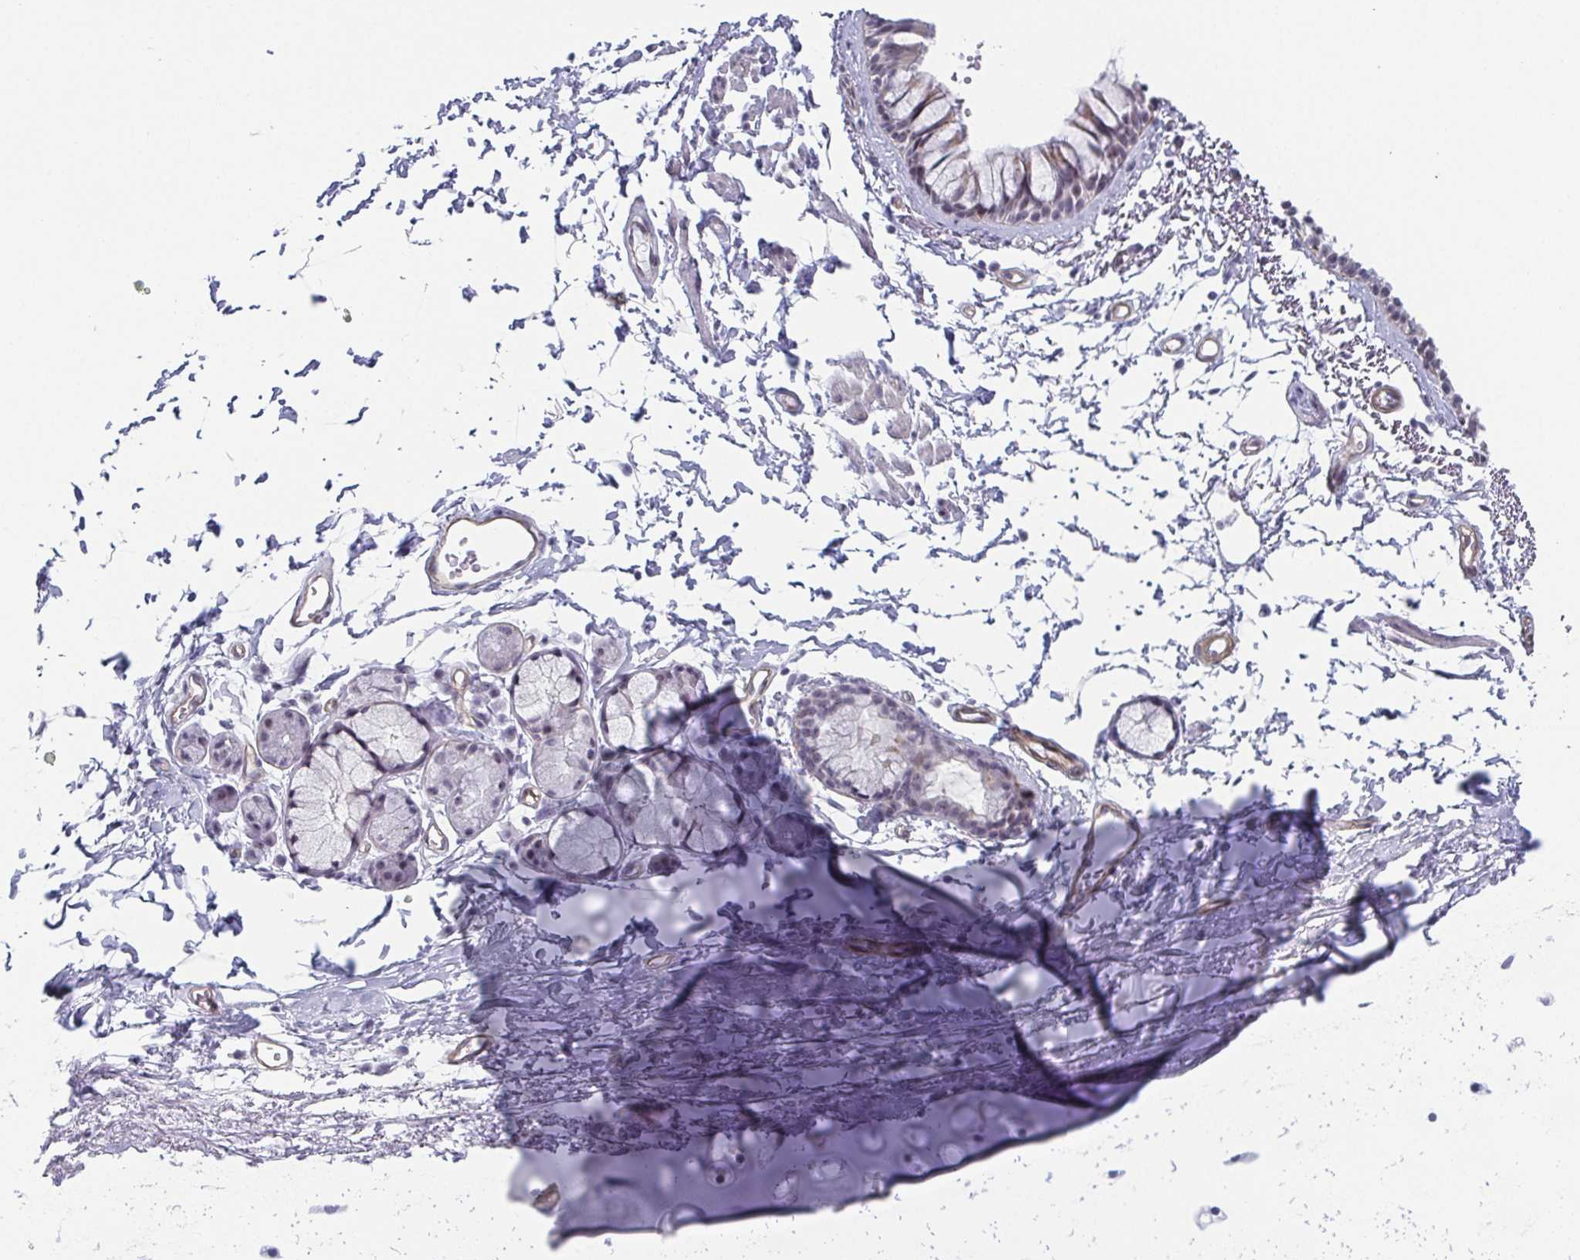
{"staining": {"intensity": "moderate", "quantity": "25%-75%", "location": "cytoplasmic/membranous,nuclear"}, "tissue": "bronchus", "cell_type": "Respiratory epithelial cells", "image_type": "normal", "snomed": [{"axis": "morphology", "description": "Normal tissue, NOS"}, {"axis": "topography", "description": "Cartilage tissue"}, {"axis": "topography", "description": "Bronchus"}, {"axis": "topography", "description": "Peripheral nerve tissue"}], "caption": "Protein staining displays moderate cytoplasmic/membranous,nuclear positivity in about 25%-75% of respiratory epithelial cells in benign bronchus.", "gene": "EXOSC7", "patient": {"sex": "female", "age": 59}}